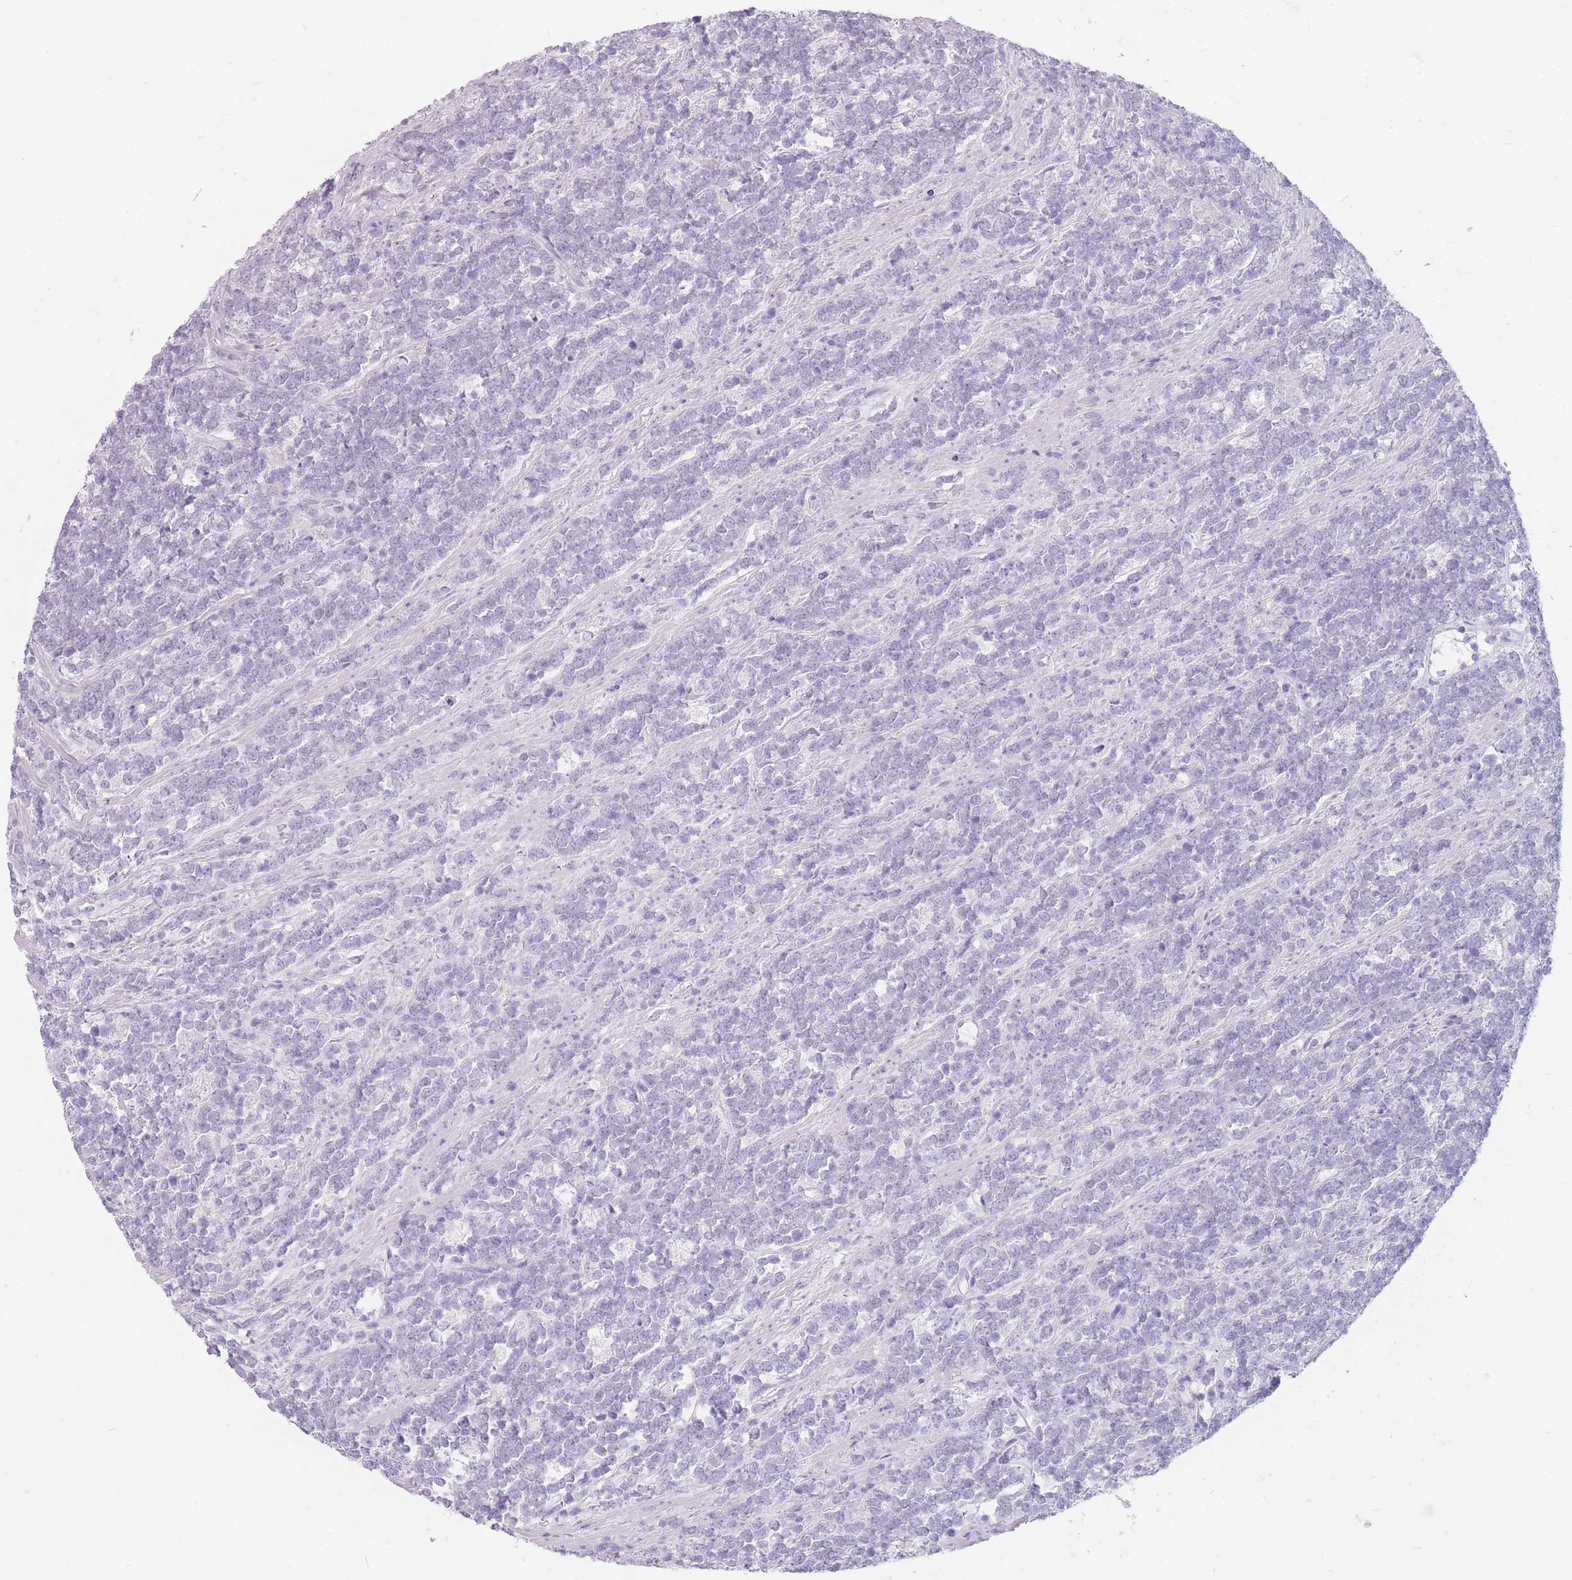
{"staining": {"intensity": "negative", "quantity": "none", "location": "none"}, "tissue": "lymphoma", "cell_type": "Tumor cells", "image_type": "cancer", "snomed": [{"axis": "morphology", "description": "Malignant lymphoma, non-Hodgkin's type, High grade"}, {"axis": "topography", "description": "Small intestine"}, {"axis": "topography", "description": "Colon"}], "caption": "Tumor cells are negative for protein expression in human lymphoma.", "gene": "CCNO", "patient": {"sex": "male", "age": 8}}